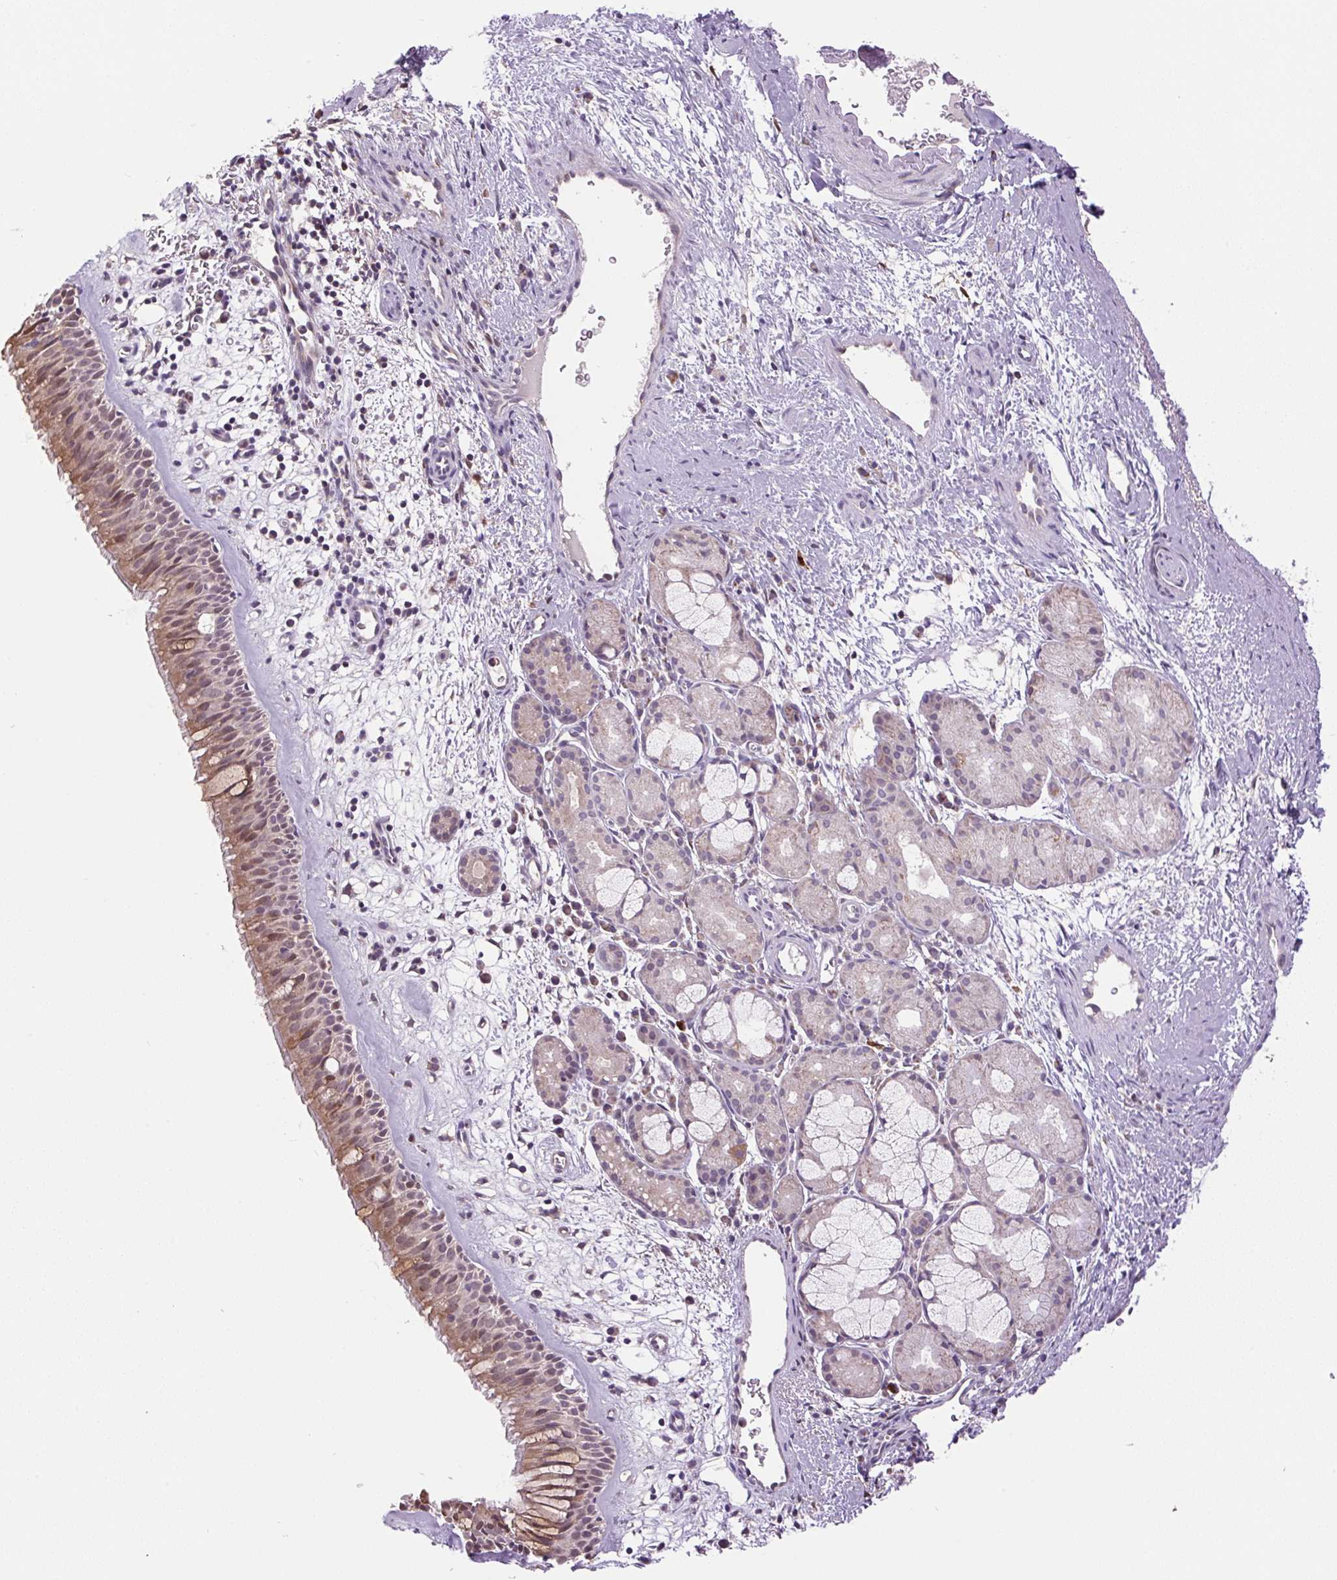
{"staining": {"intensity": "moderate", "quantity": "25%-75%", "location": "cytoplasmic/membranous,nuclear"}, "tissue": "nasopharynx", "cell_type": "Respiratory epithelial cells", "image_type": "normal", "snomed": [{"axis": "morphology", "description": "Normal tissue, NOS"}, {"axis": "topography", "description": "Nasopharynx"}], "caption": "The immunohistochemical stain highlights moderate cytoplasmic/membranous,nuclear staining in respiratory epithelial cells of benign nasopharynx.", "gene": "SGF29", "patient": {"sex": "male", "age": 65}}